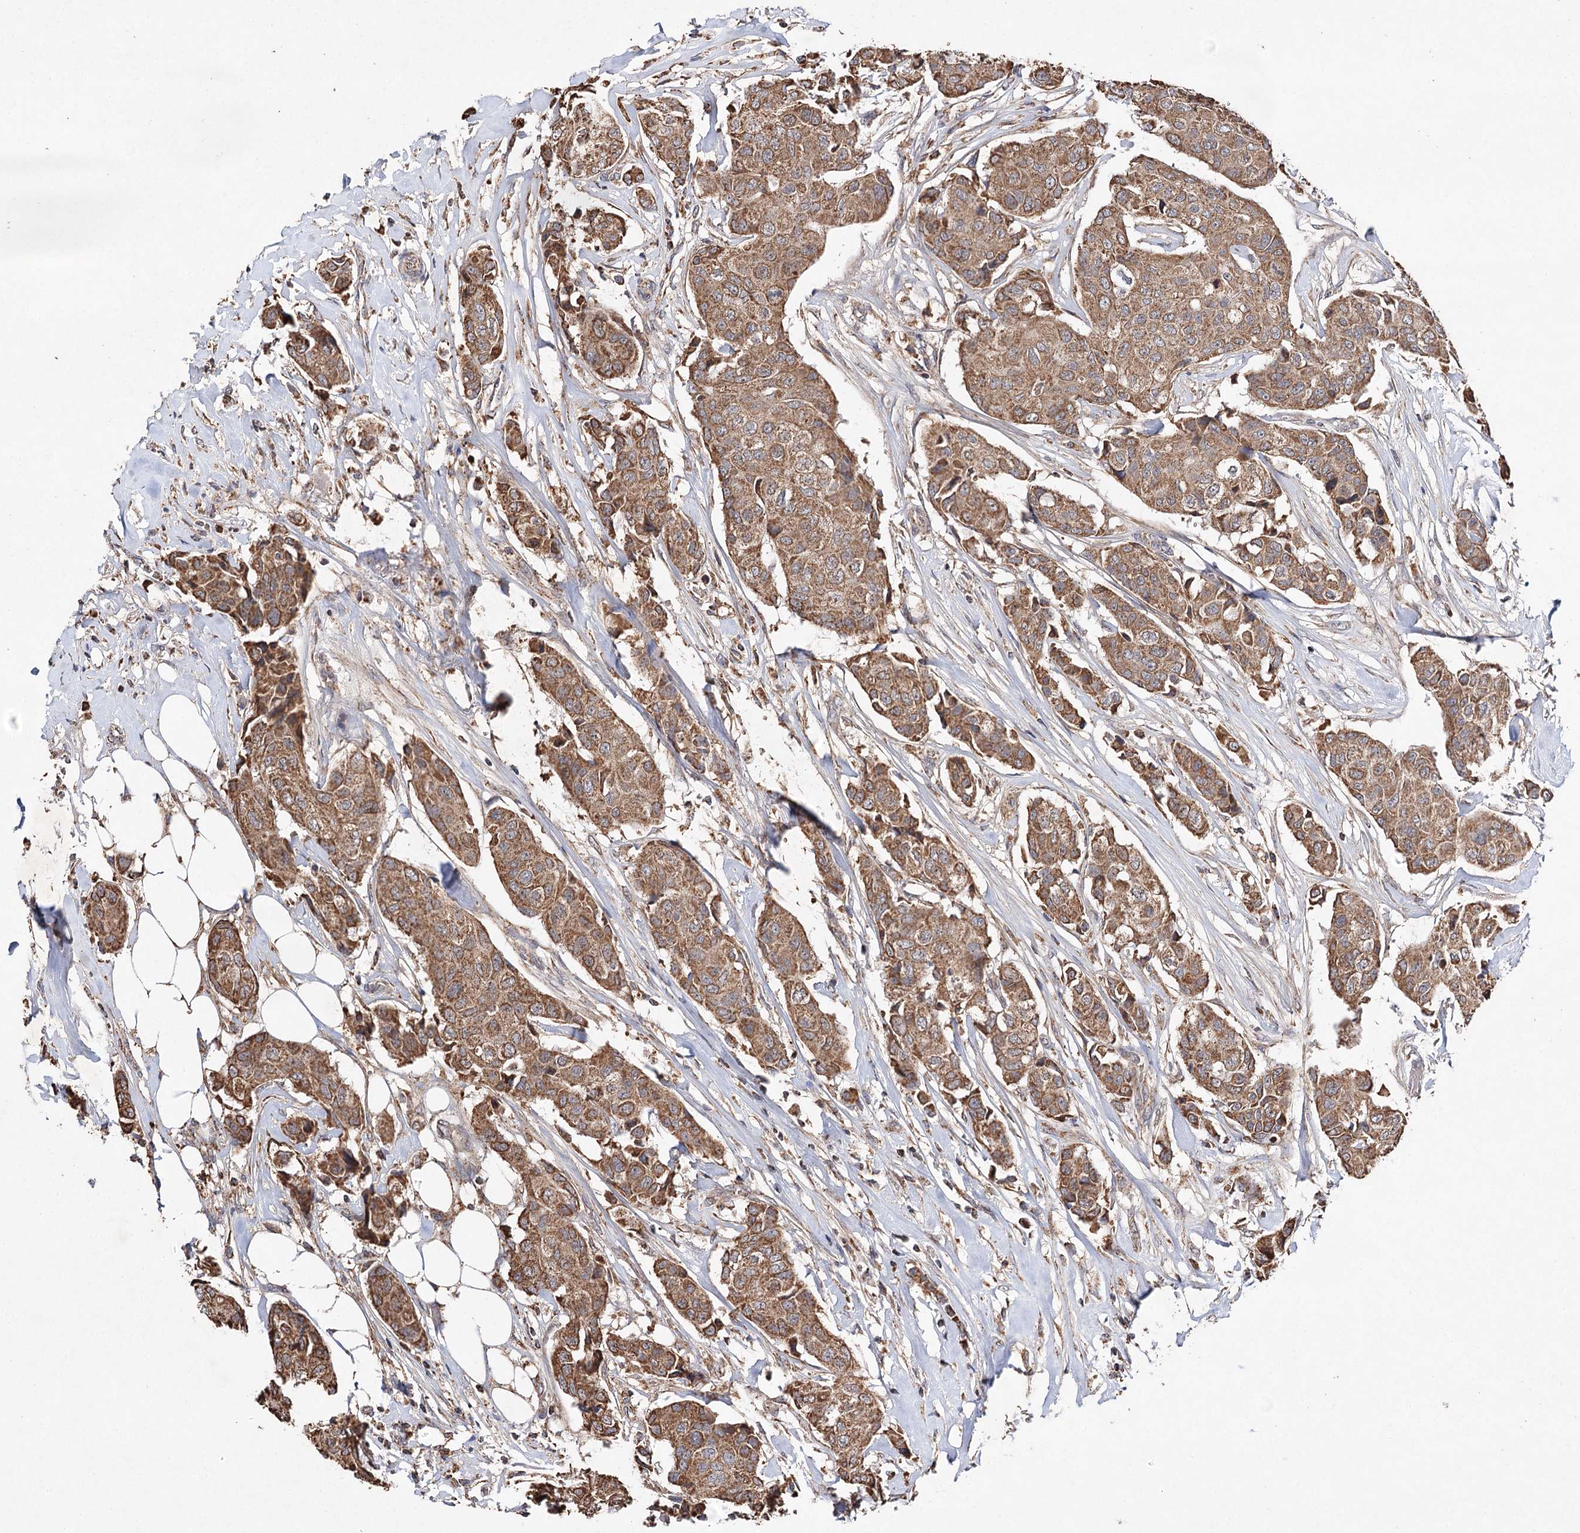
{"staining": {"intensity": "moderate", "quantity": ">75%", "location": "cytoplasmic/membranous"}, "tissue": "breast cancer", "cell_type": "Tumor cells", "image_type": "cancer", "snomed": [{"axis": "morphology", "description": "Duct carcinoma"}, {"axis": "topography", "description": "Breast"}], "caption": "A photomicrograph showing moderate cytoplasmic/membranous positivity in about >75% of tumor cells in breast invasive ductal carcinoma, as visualized by brown immunohistochemical staining.", "gene": "PIK3CB", "patient": {"sex": "female", "age": 80}}